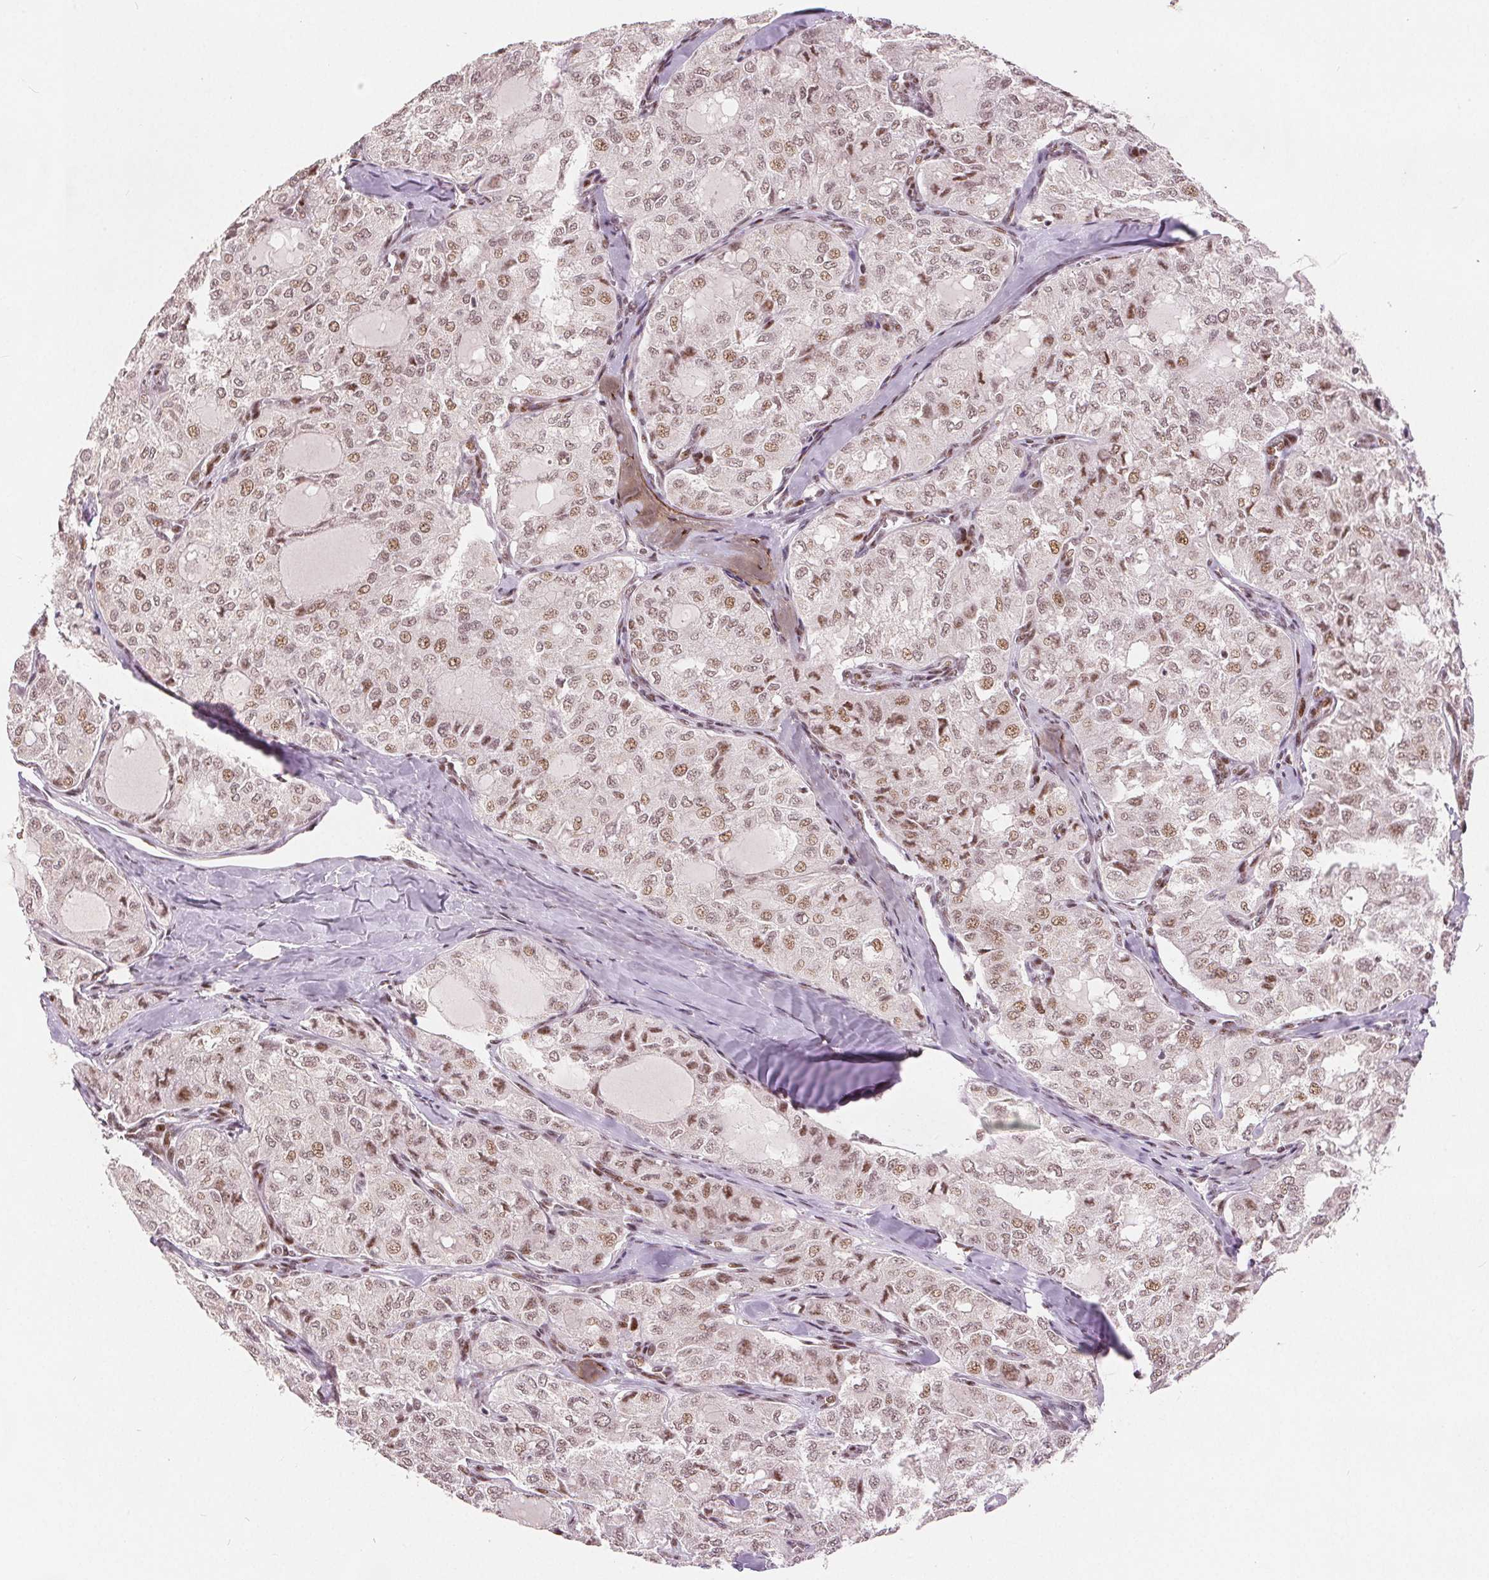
{"staining": {"intensity": "weak", "quantity": ">75%", "location": "nuclear"}, "tissue": "thyroid cancer", "cell_type": "Tumor cells", "image_type": "cancer", "snomed": [{"axis": "morphology", "description": "Follicular adenoma carcinoma, NOS"}, {"axis": "topography", "description": "Thyroid gland"}], "caption": "IHC micrograph of human thyroid cancer stained for a protein (brown), which displays low levels of weak nuclear positivity in approximately >75% of tumor cells.", "gene": "ZNF703", "patient": {"sex": "male", "age": 75}}